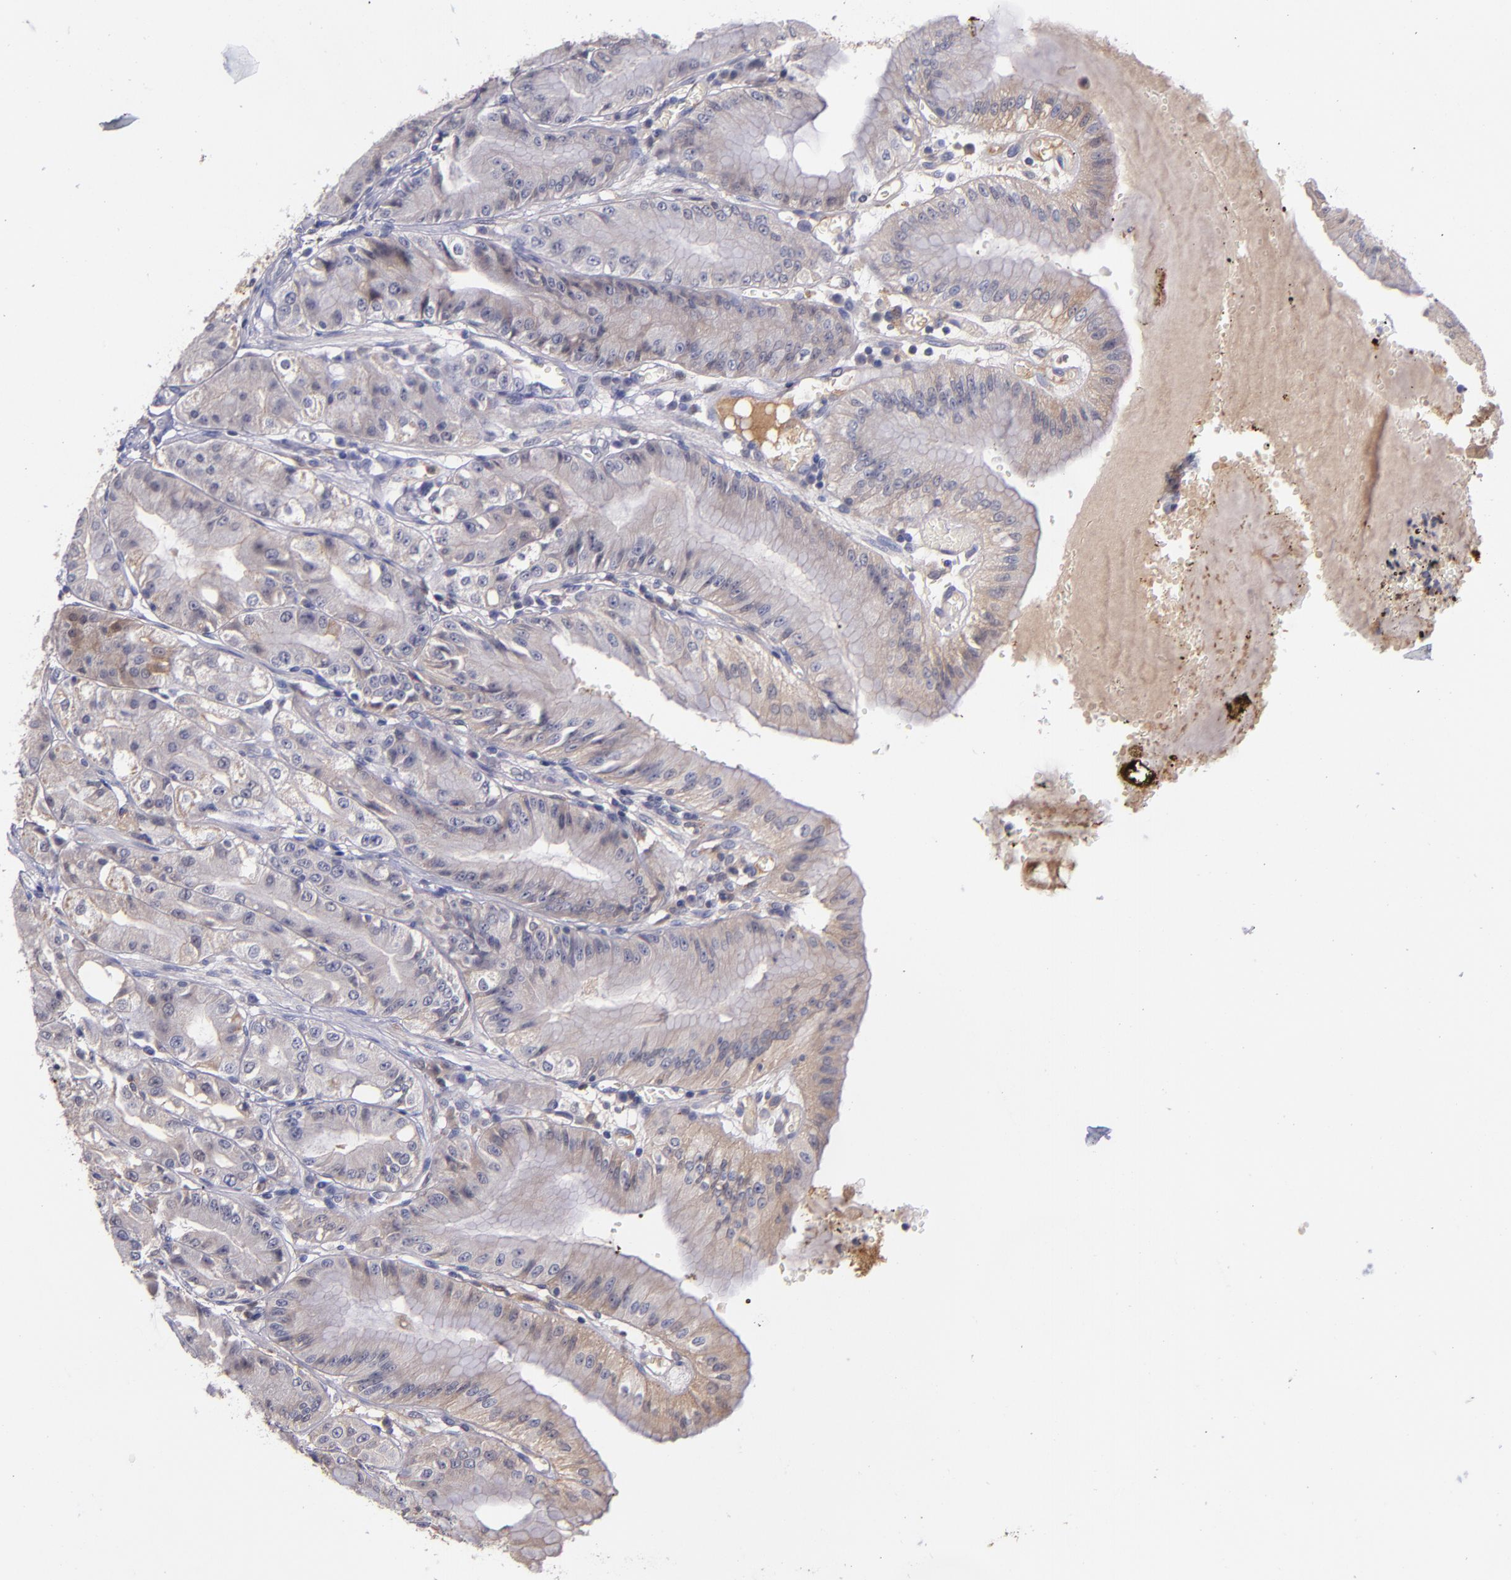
{"staining": {"intensity": "negative", "quantity": "none", "location": "none"}, "tissue": "stomach", "cell_type": "Glandular cells", "image_type": "normal", "snomed": [{"axis": "morphology", "description": "Normal tissue, NOS"}, {"axis": "topography", "description": "Stomach, lower"}], "caption": "The image displays no significant staining in glandular cells of stomach.", "gene": "RBP4", "patient": {"sex": "male", "age": 71}}